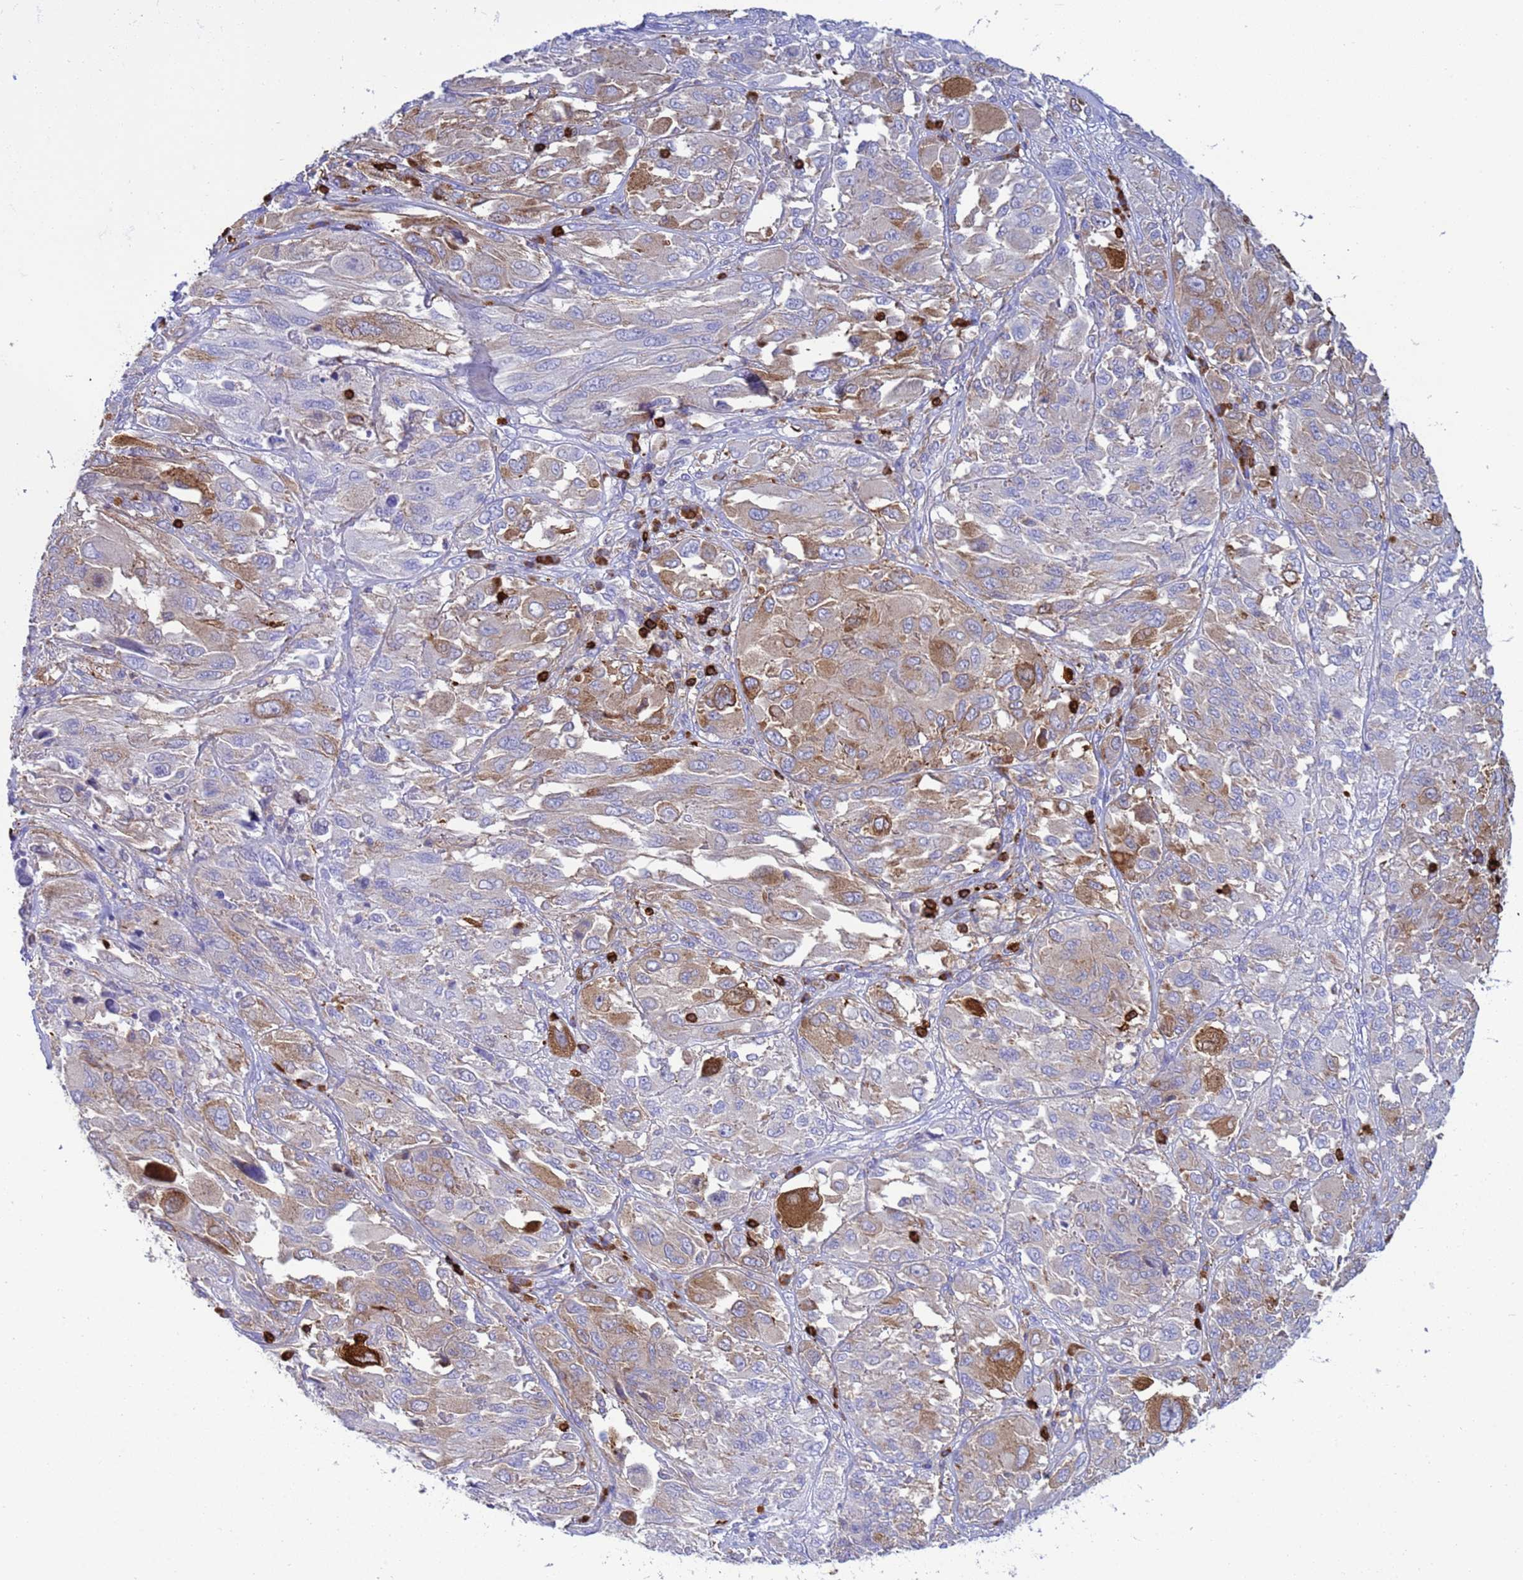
{"staining": {"intensity": "moderate", "quantity": "<25%", "location": "cytoplasmic/membranous"}, "tissue": "melanoma", "cell_type": "Tumor cells", "image_type": "cancer", "snomed": [{"axis": "morphology", "description": "Malignant melanoma, NOS"}, {"axis": "topography", "description": "Skin"}], "caption": "Melanoma stained for a protein displays moderate cytoplasmic/membranous positivity in tumor cells.", "gene": "EZR", "patient": {"sex": "female", "age": 91}}